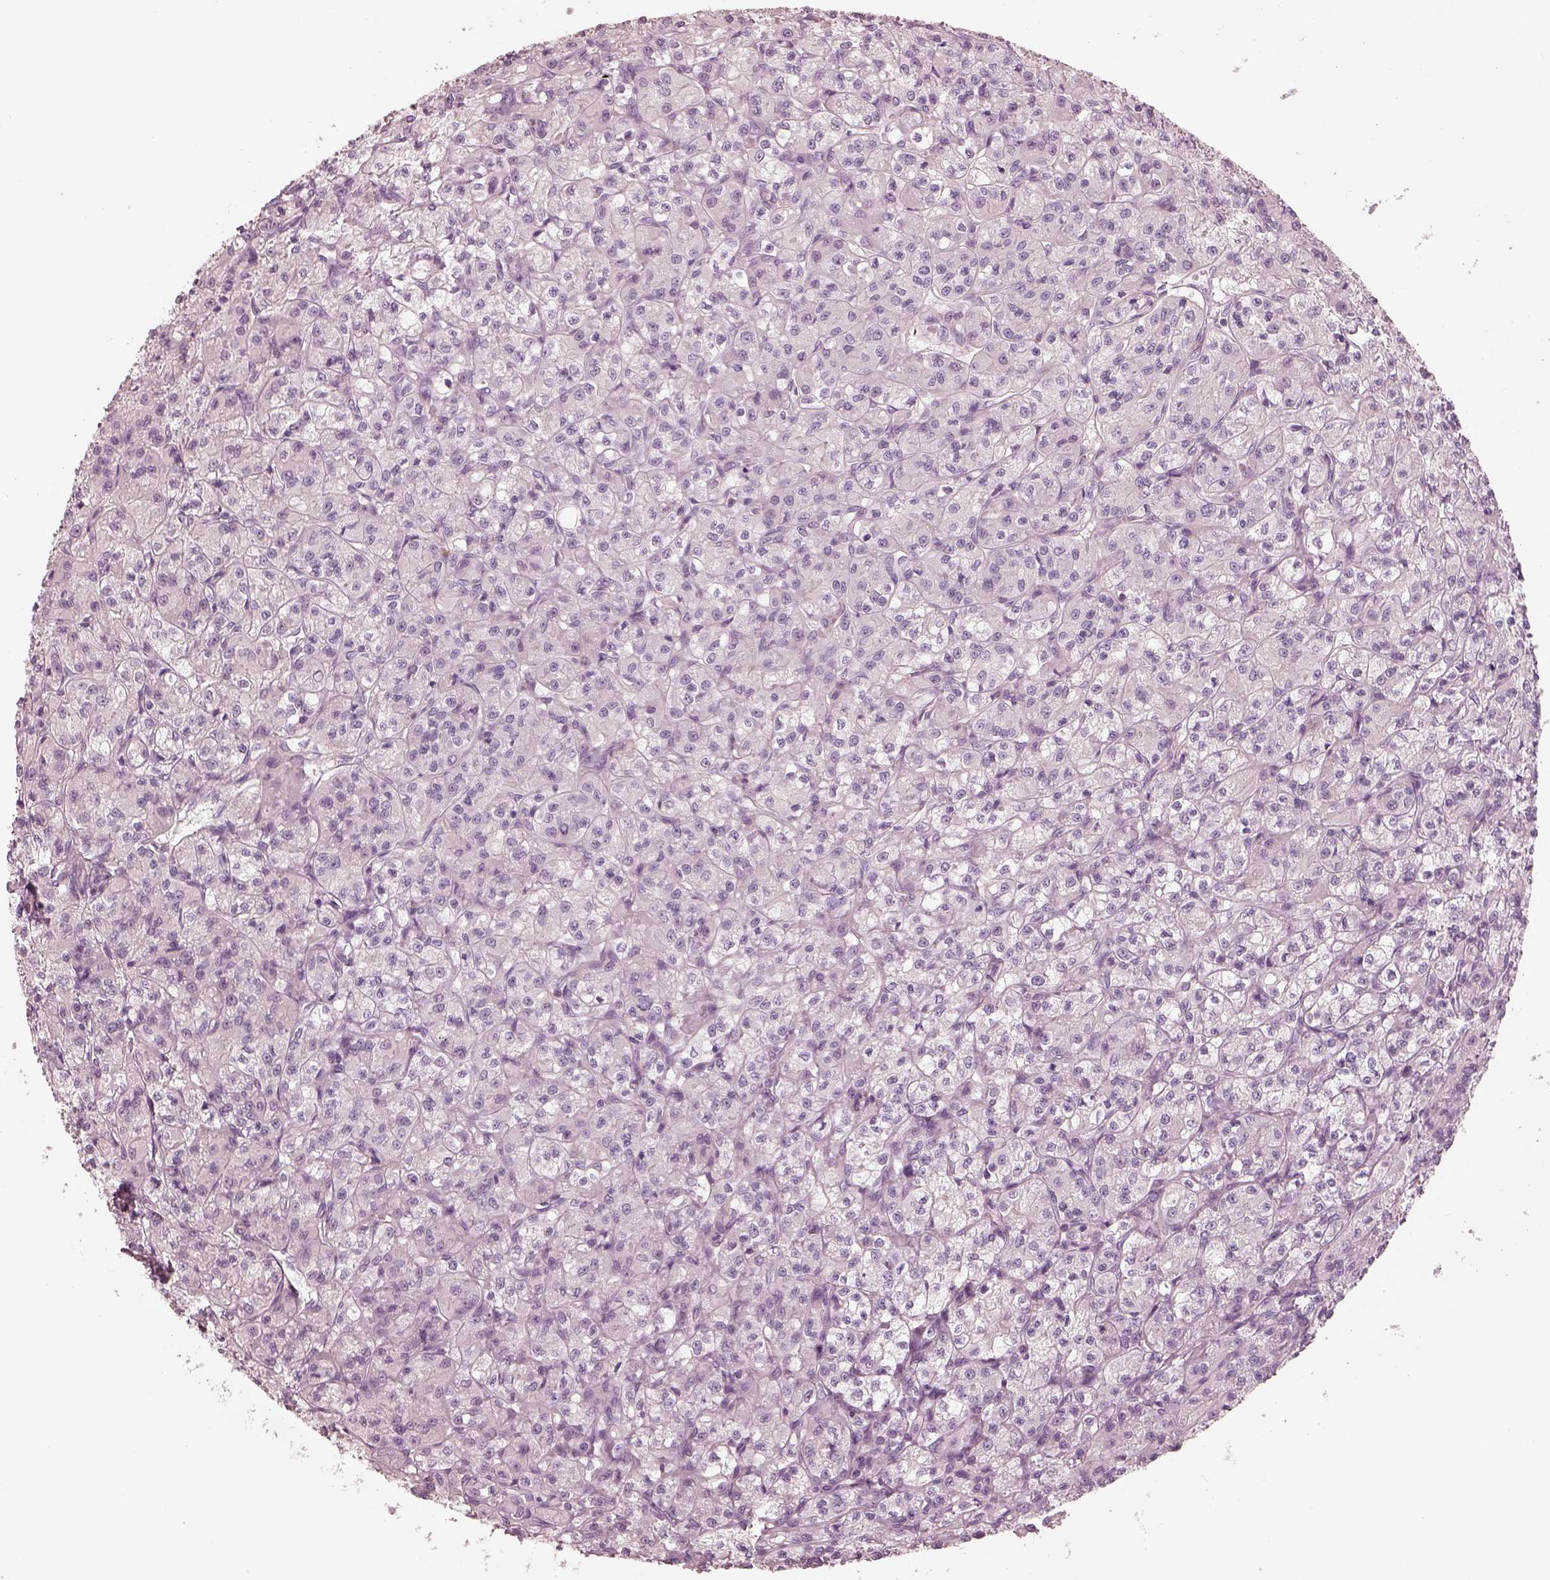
{"staining": {"intensity": "negative", "quantity": "none", "location": "none"}, "tissue": "renal cancer", "cell_type": "Tumor cells", "image_type": "cancer", "snomed": [{"axis": "morphology", "description": "Adenocarcinoma, NOS"}, {"axis": "topography", "description": "Kidney"}], "caption": "Immunohistochemistry photomicrograph of neoplastic tissue: human renal cancer stained with DAB exhibits no significant protein staining in tumor cells. (DAB (3,3'-diaminobenzidine) immunohistochemistry (IHC) visualized using brightfield microscopy, high magnification).", "gene": "CADM2", "patient": {"sex": "female", "age": 70}}